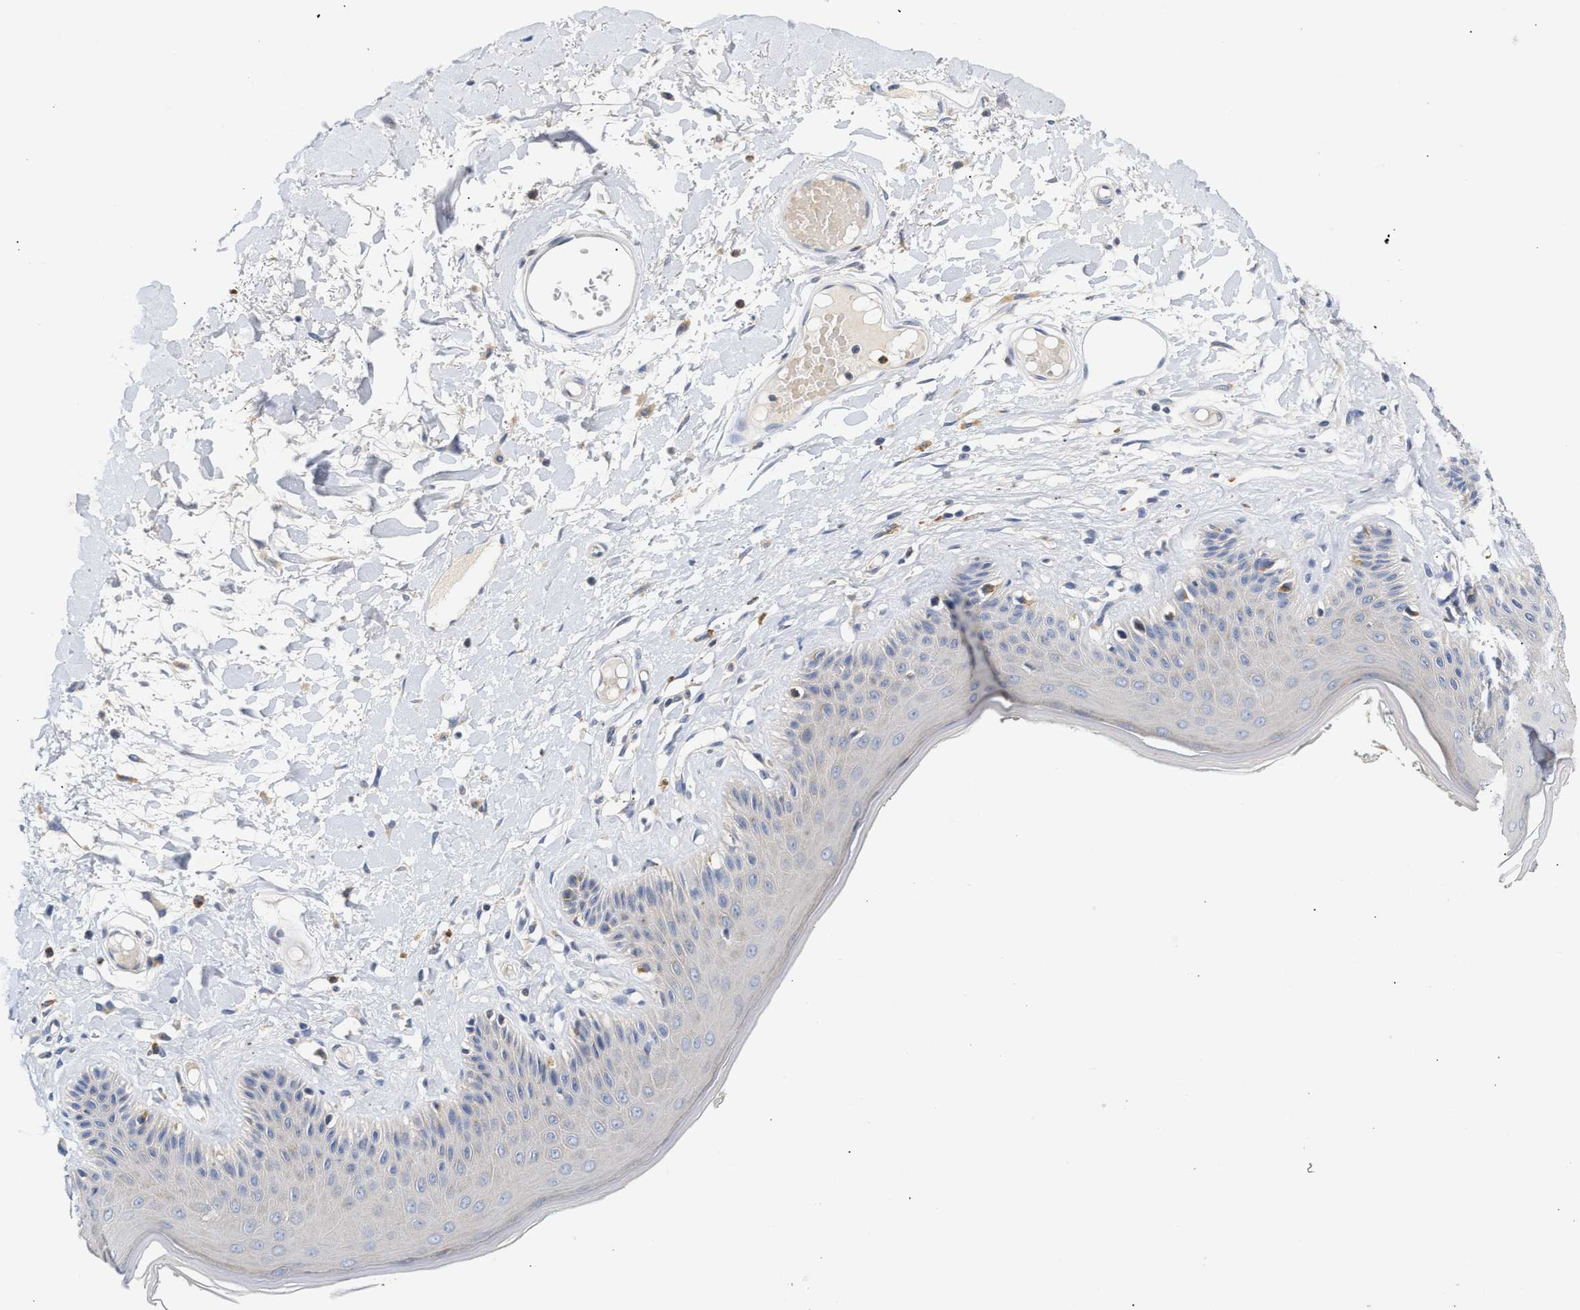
{"staining": {"intensity": "moderate", "quantity": "25%-75%", "location": "cytoplasmic/membranous"}, "tissue": "skin", "cell_type": "Epidermal cells", "image_type": "normal", "snomed": [{"axis": "morphology", "description": "Normal tissue, NOS"}, {"axis": "topography", "description": "Vulva"}], "caption": "Human skin stained for a protein (brown) demonstrates moderate cytoplasmic/membranous positive expression in about 25%-75% of epidermal cells.", "gene": "TRIM50", "patient": {"sex": "female", "age": 73}}